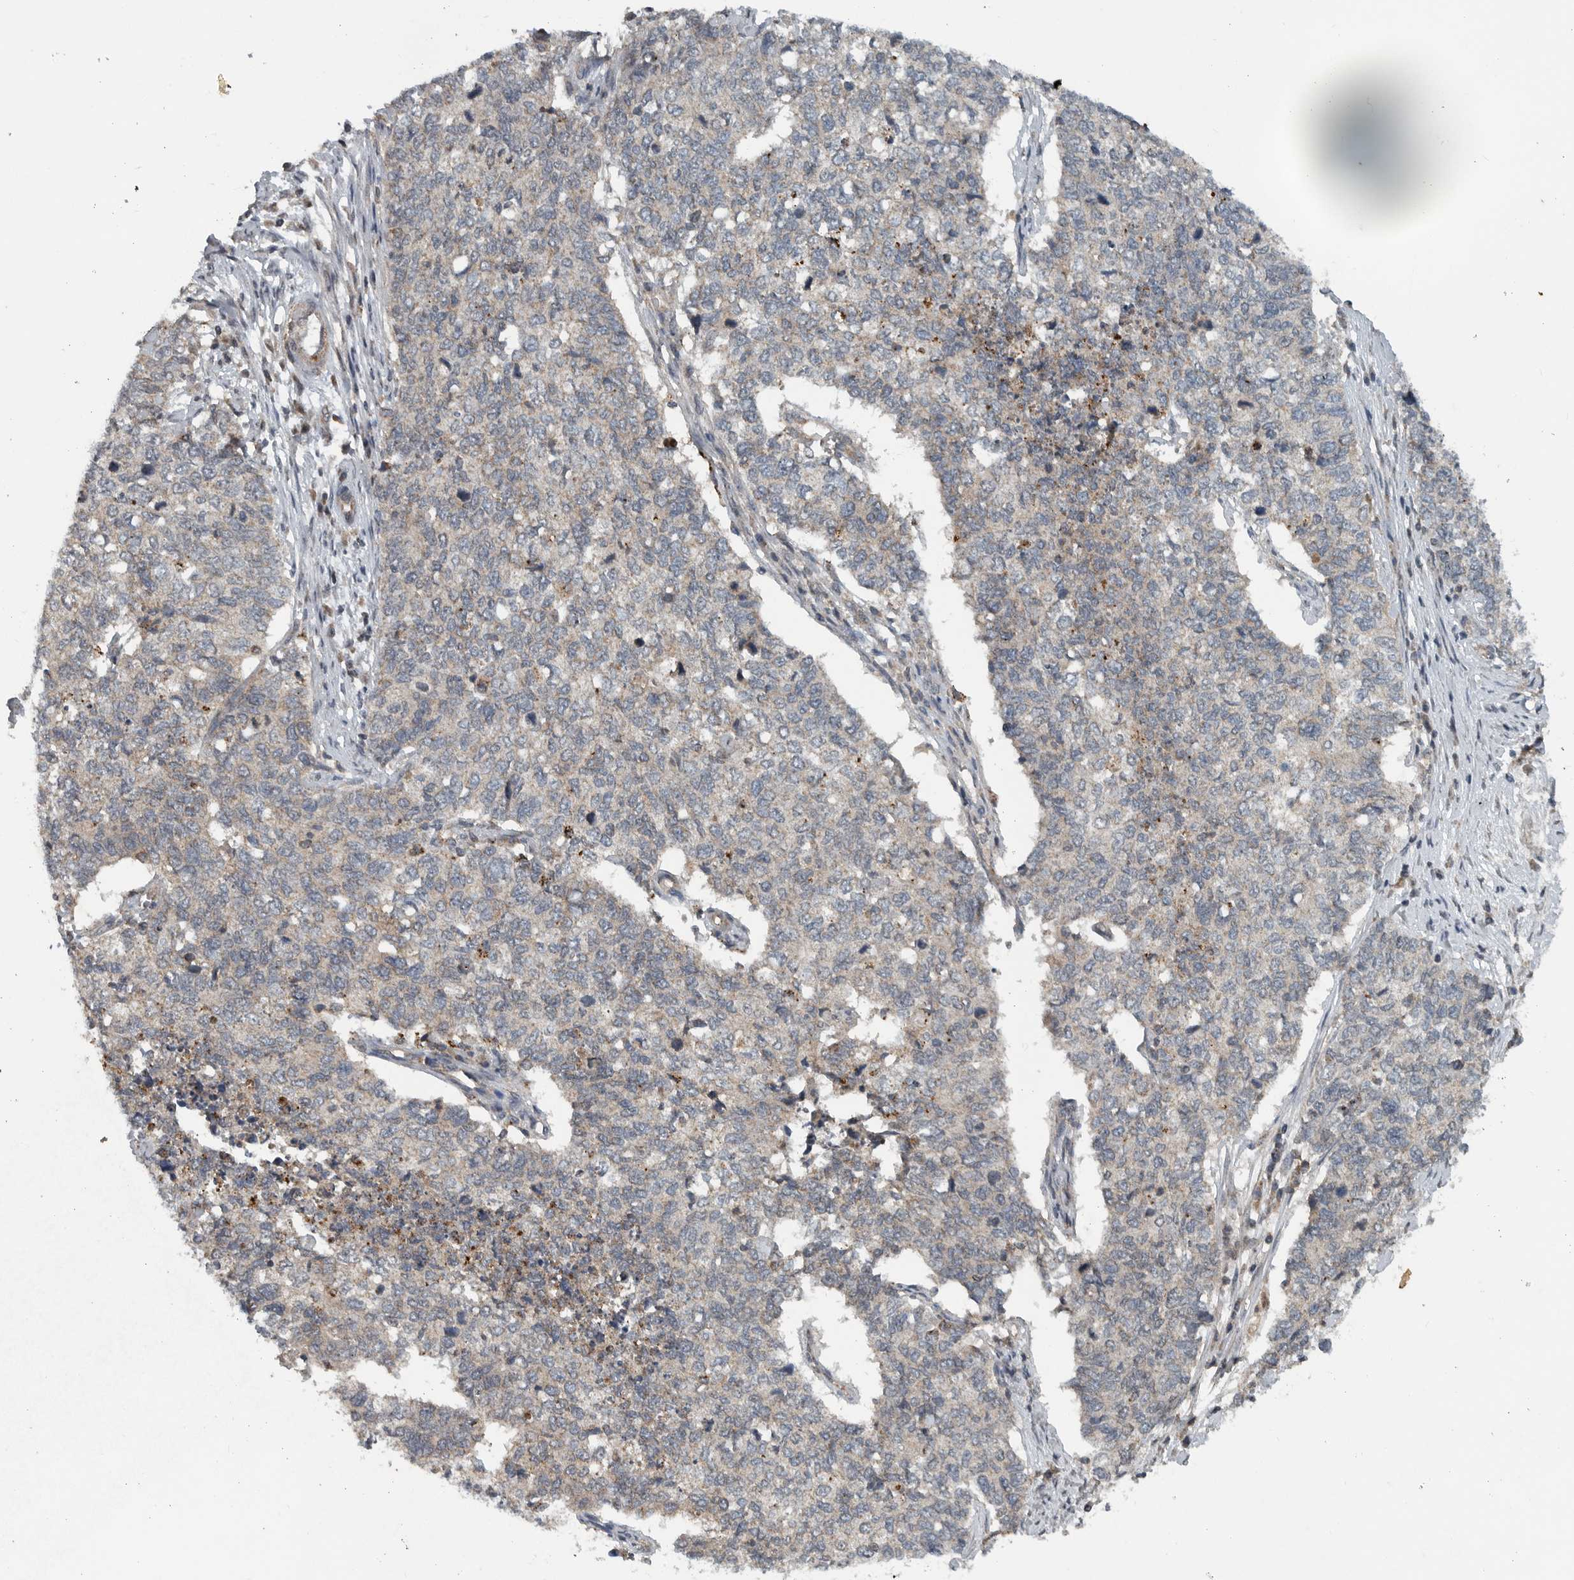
{"staining": {"intensity": "negative", "quantity": "none", "location": "none"}, "tissue": "cervical cancer", "cell_type": "Tumor cells", "image_type": "cancer", "snomed": [{"axis": "morphology", "description": "Squamous cell carcinoma, NOS"}, {"axis": "topography", "description": "Cervix"}], "caption": "Cervical squamous cell carcinoma was stained to show a protein in brown. There is no significant staining in tumor cells.", "gene": "IL6ST", "patient": {"sex": "female", "age": 63}}